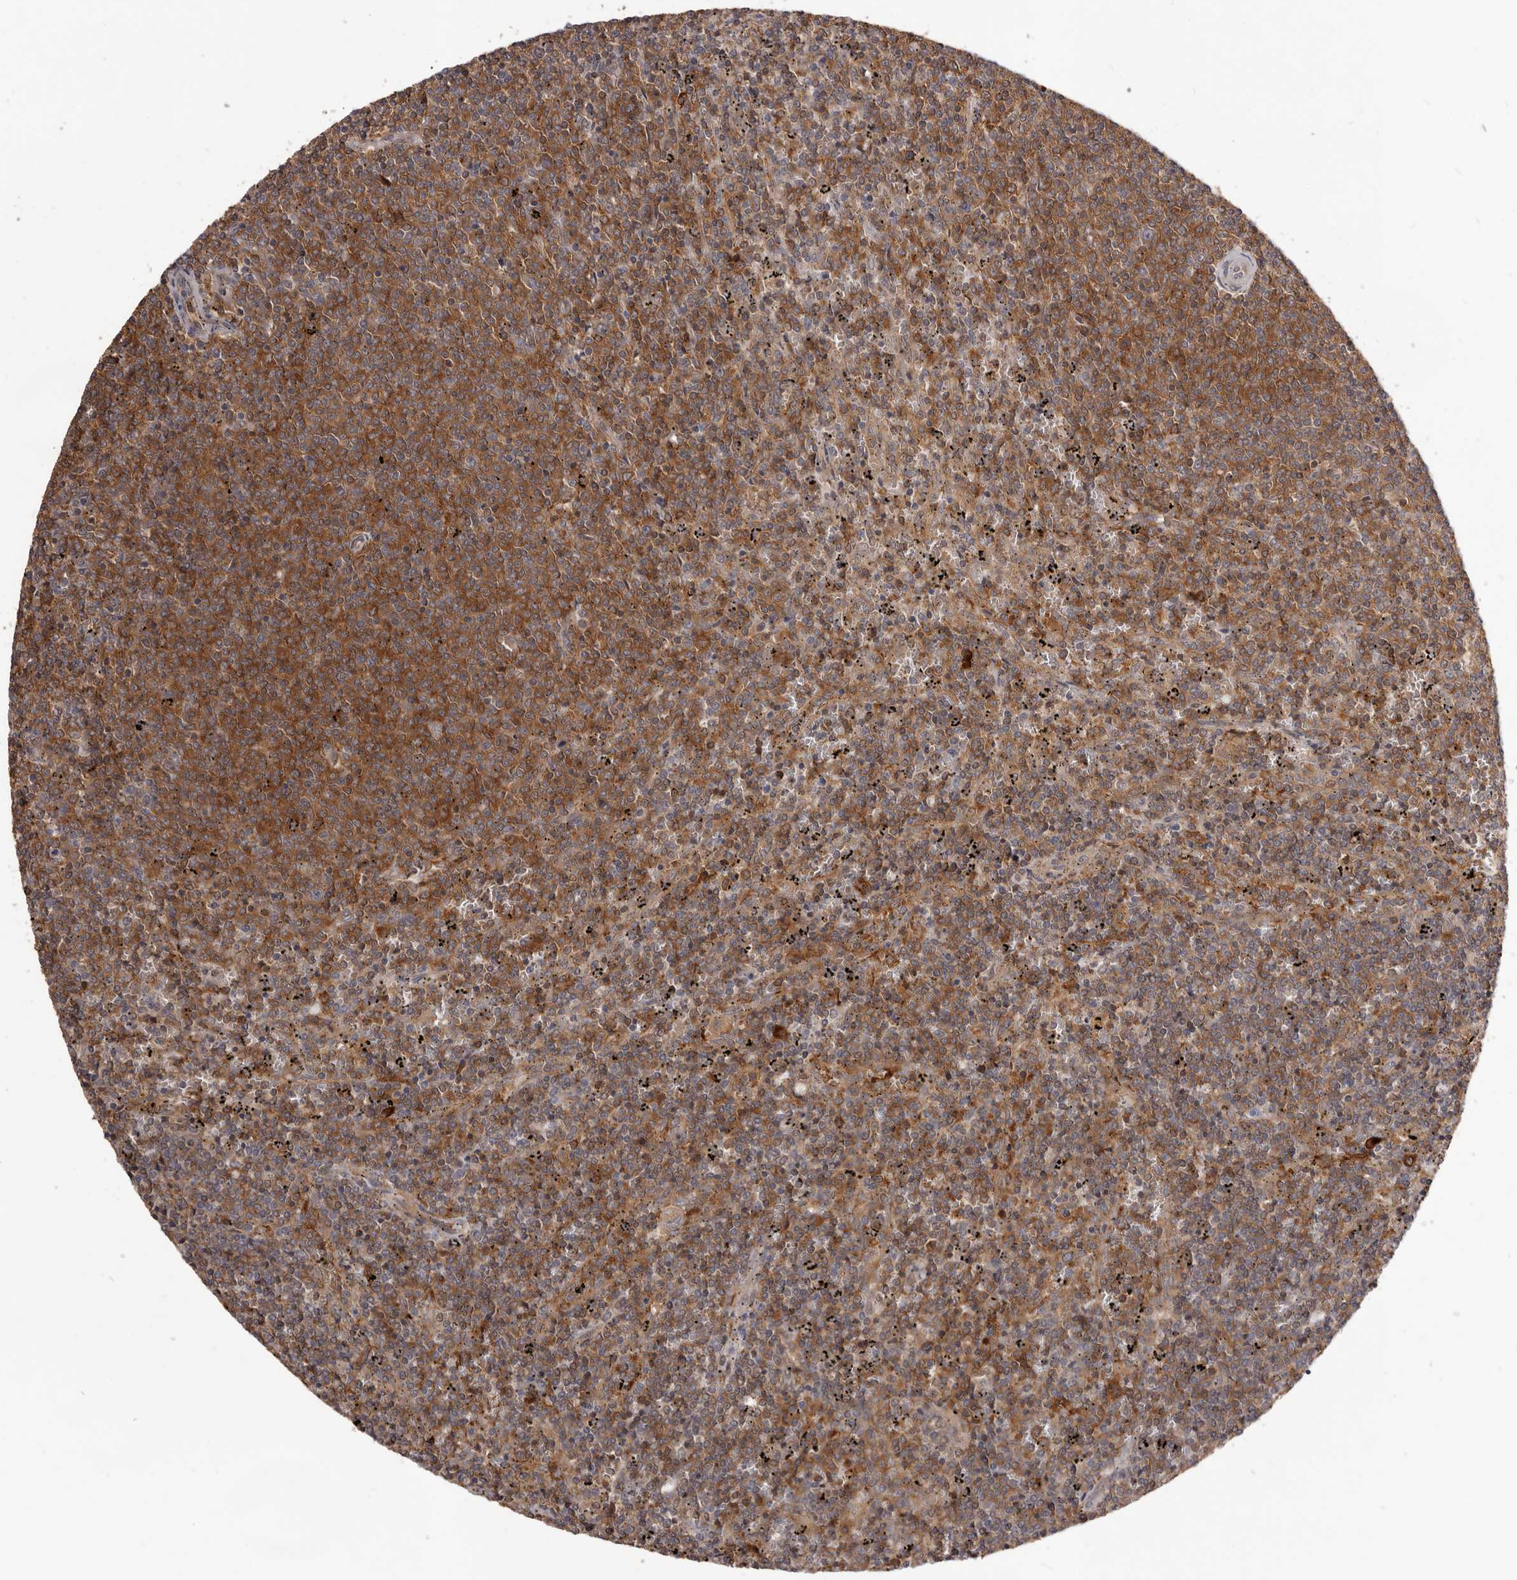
{"staining": {"intensity": "moderate", "quantity": "25%-75%", "location": "cytoplasmic/membranous"}, "tissue": "lymphoma", "cell_type": "Tumor cells", "image_type": "cancer", "snomed": [{"axis": "morphology", "description": "Malignant lymphoma, non-Hodgkin's type, Low grade"}, {"axis": "topography", "description": "Spleen"}], "caption": "This micrograph reveals immunohistochemistry staining of human low-grade malignant lymphoma, non-Hodgkin's type, with medium moderate cytoplasmic/membranous staining in about 25%-75% of tumor cells.", "gene": "HBS1L", "patient": {"sex": "female", "age": 50}}